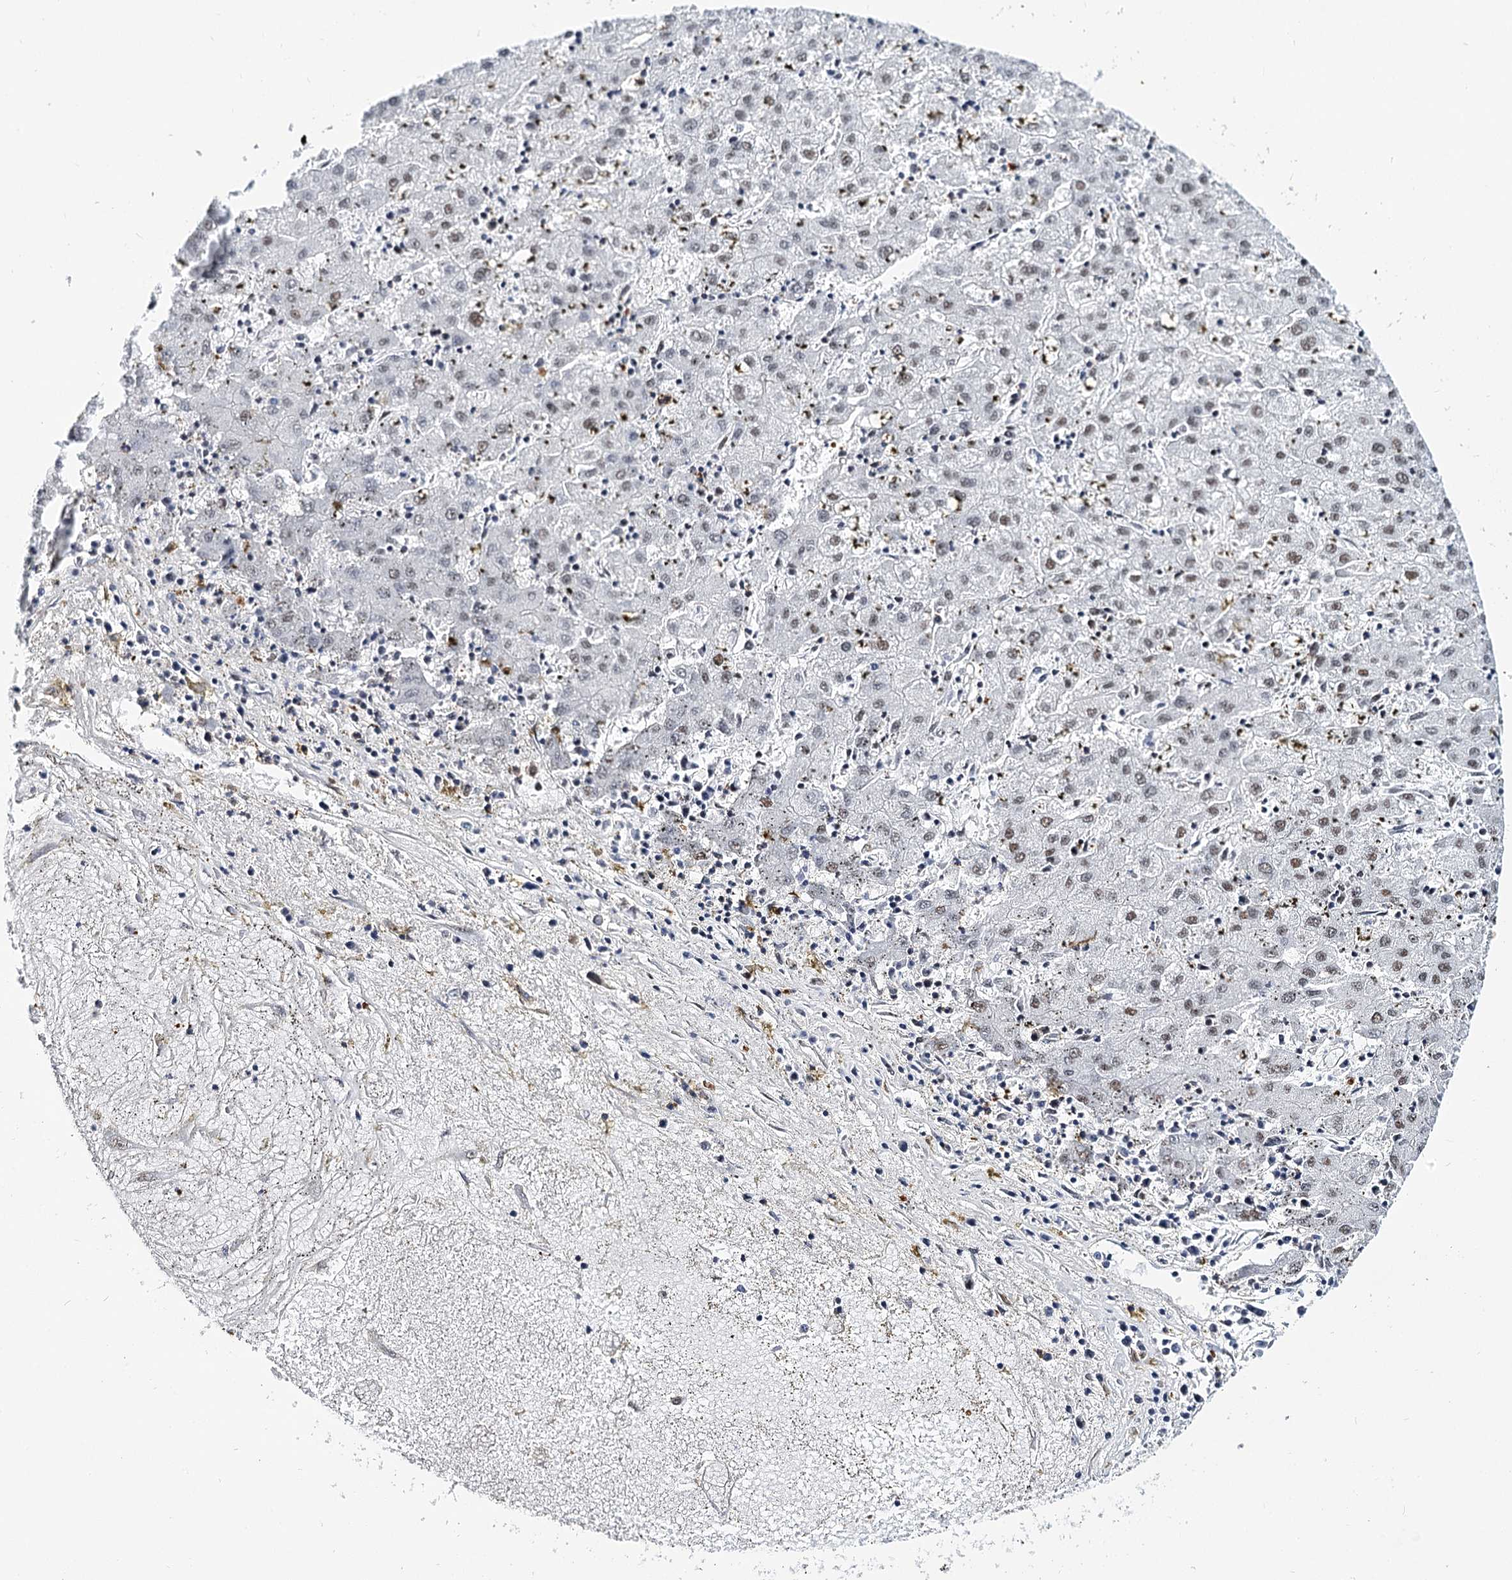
{"staining": {"intensity": "weak", "quantity": "<25%", "location": "nuclear"}, "tissue": "liver cancer", "cell_type": "Tumor cells", "image_type": "cancer", "snomed": [{"axis": "morphology", "description": "Carcinoma, Hepatocellular, NOS"}, {"axis": "topography", "description": "Liver"}], "caption": "High magnification brightfield microscopy of liver cancer (hepatocellular carcinoma) stained with DAB (brown) and counterstained with hematoxylin (blue): tumor cells show no significant positivity.", "gene": "BARD1", "patient": {"sex": "male", "age": 72}}